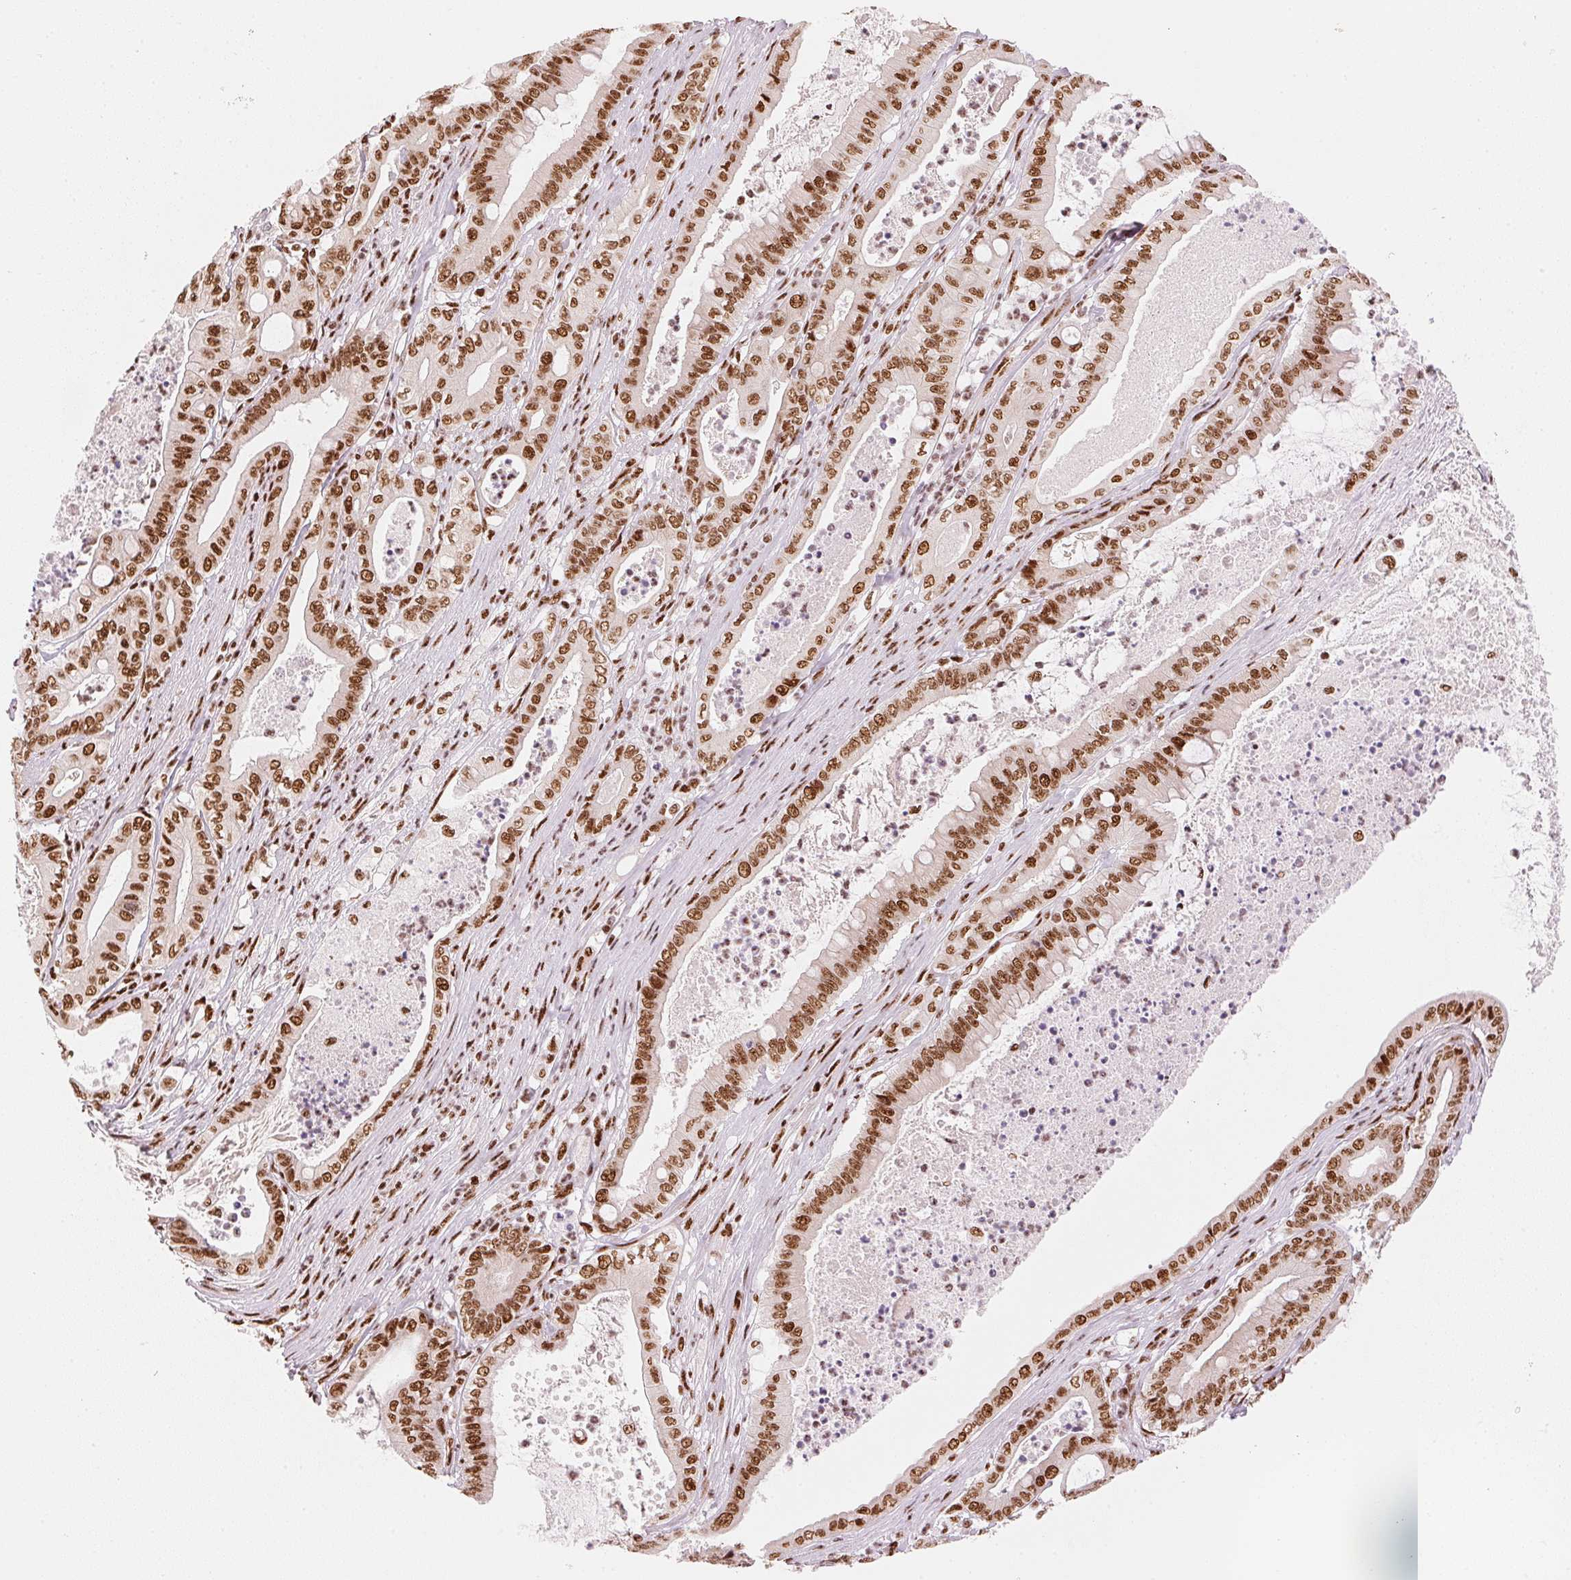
{"staining": {"intensity": "strong", "quantity": ">75%", "location": "nuclear"}, "tissue": "pancreatic cancer", "cell_type": "Tumor cells", "image_type": "cancer", "snomed": [{"axis": "morphology", "description": "Adenocarcinoma, NOS"}, {"axis": "topography", "description": "Pancreas"}], "caption": "DAB immunohistochemical staining of human pancreatic cancer exhibits strong nuclear protein positivity in about >75% of tumor cells.", "gene": "NXF1", "patient": {"sex": "male", "age": 71}}